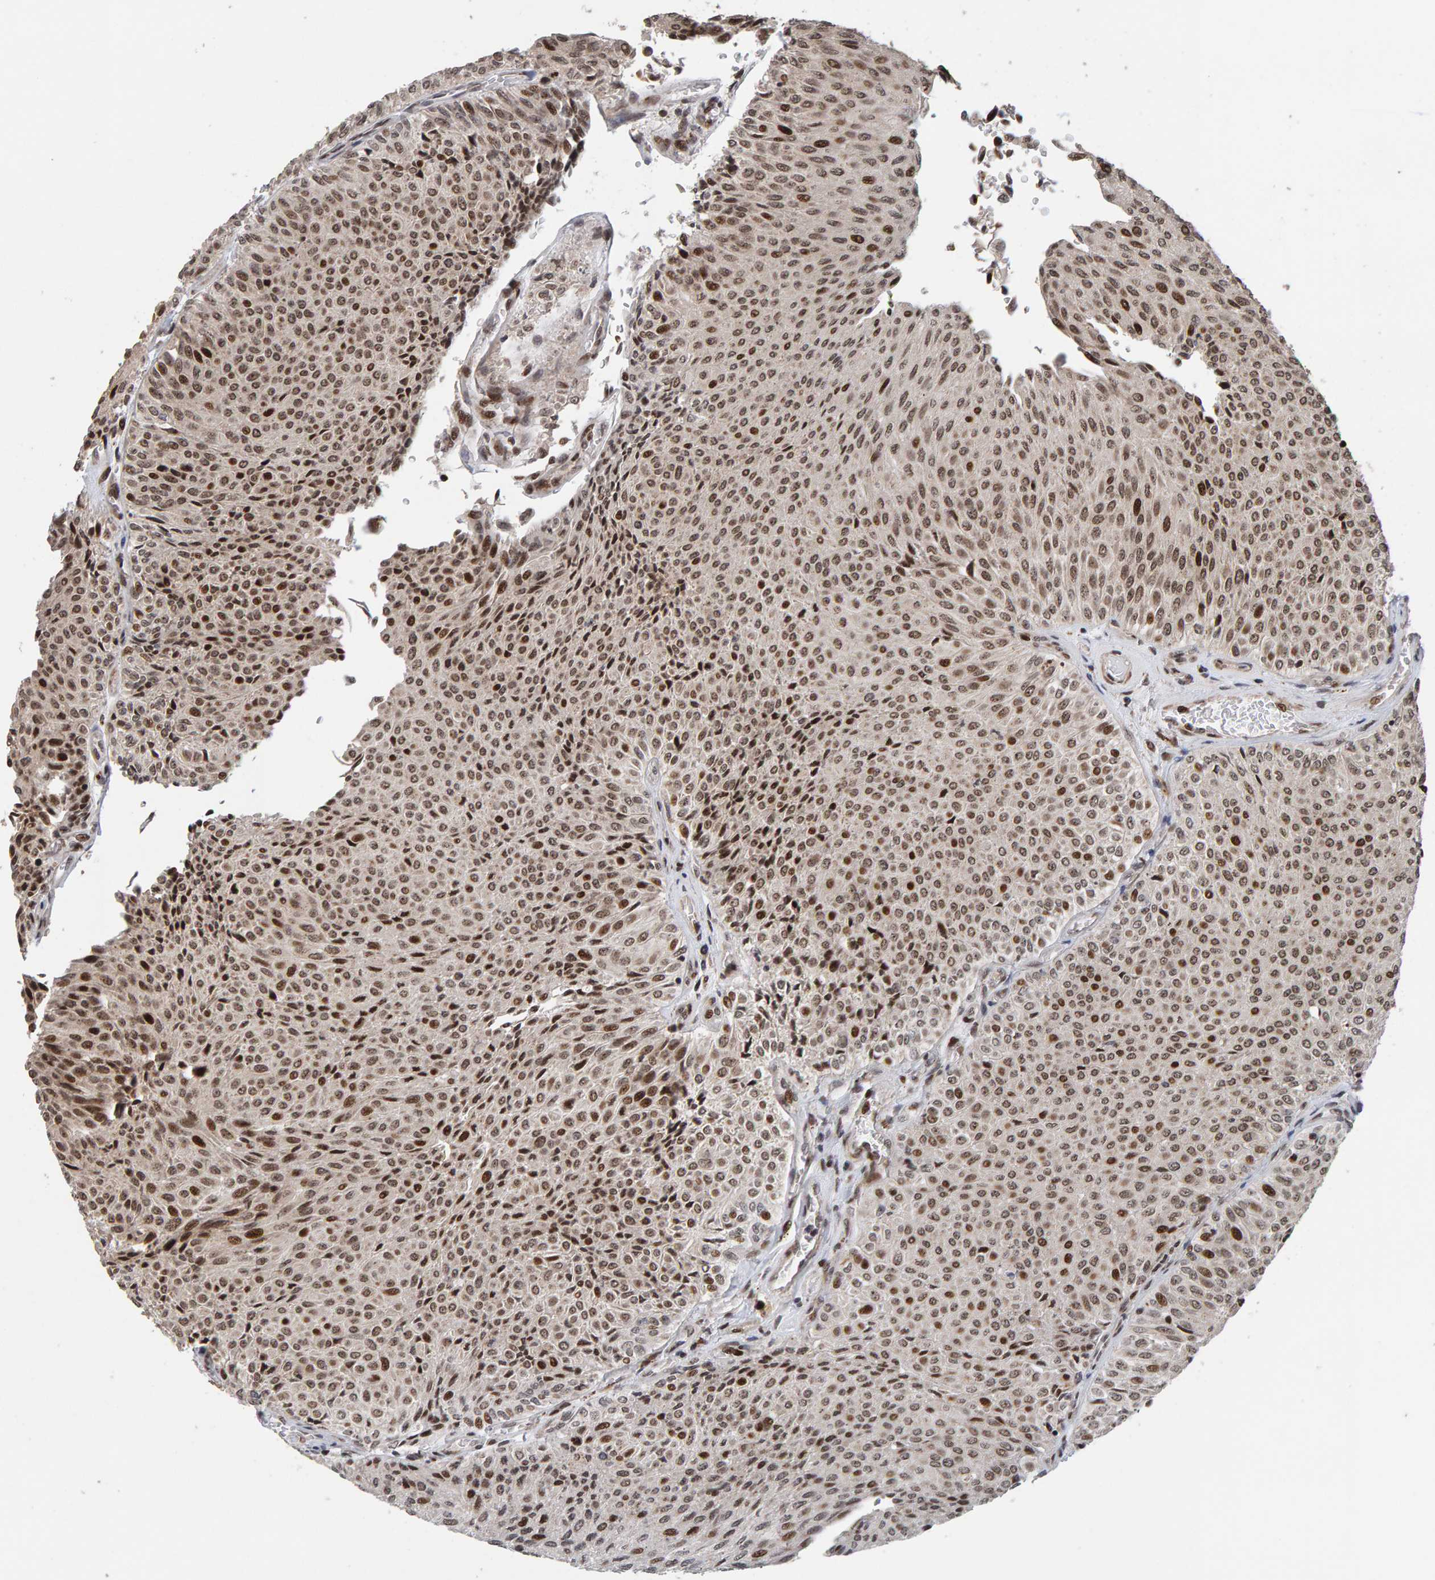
{"staining": {"intensity": "strong", "quantity": "25%-75%", "location": "nuclear"}, "tissue": "urothelial cancer", "cell_type": "Tumor cells", "image_type": "cancer", "snomed": [{"axis": "morphology", "description": "Urothelial carcinoma, Low grade"}, {"axis": "topography", "description": "Urinary bladder"}], "caption": "The image demonstrates staining of urothelial cancer, revealing strong nuclear protein positivity (brown color) within tumor cells. The staining is performed using DAB brown chromogen to label protein expression. The nuclei are counter-stained blue using hematoxylin.", "gene": "CHD4", "patient": {"sex": "male", "age": 78}}